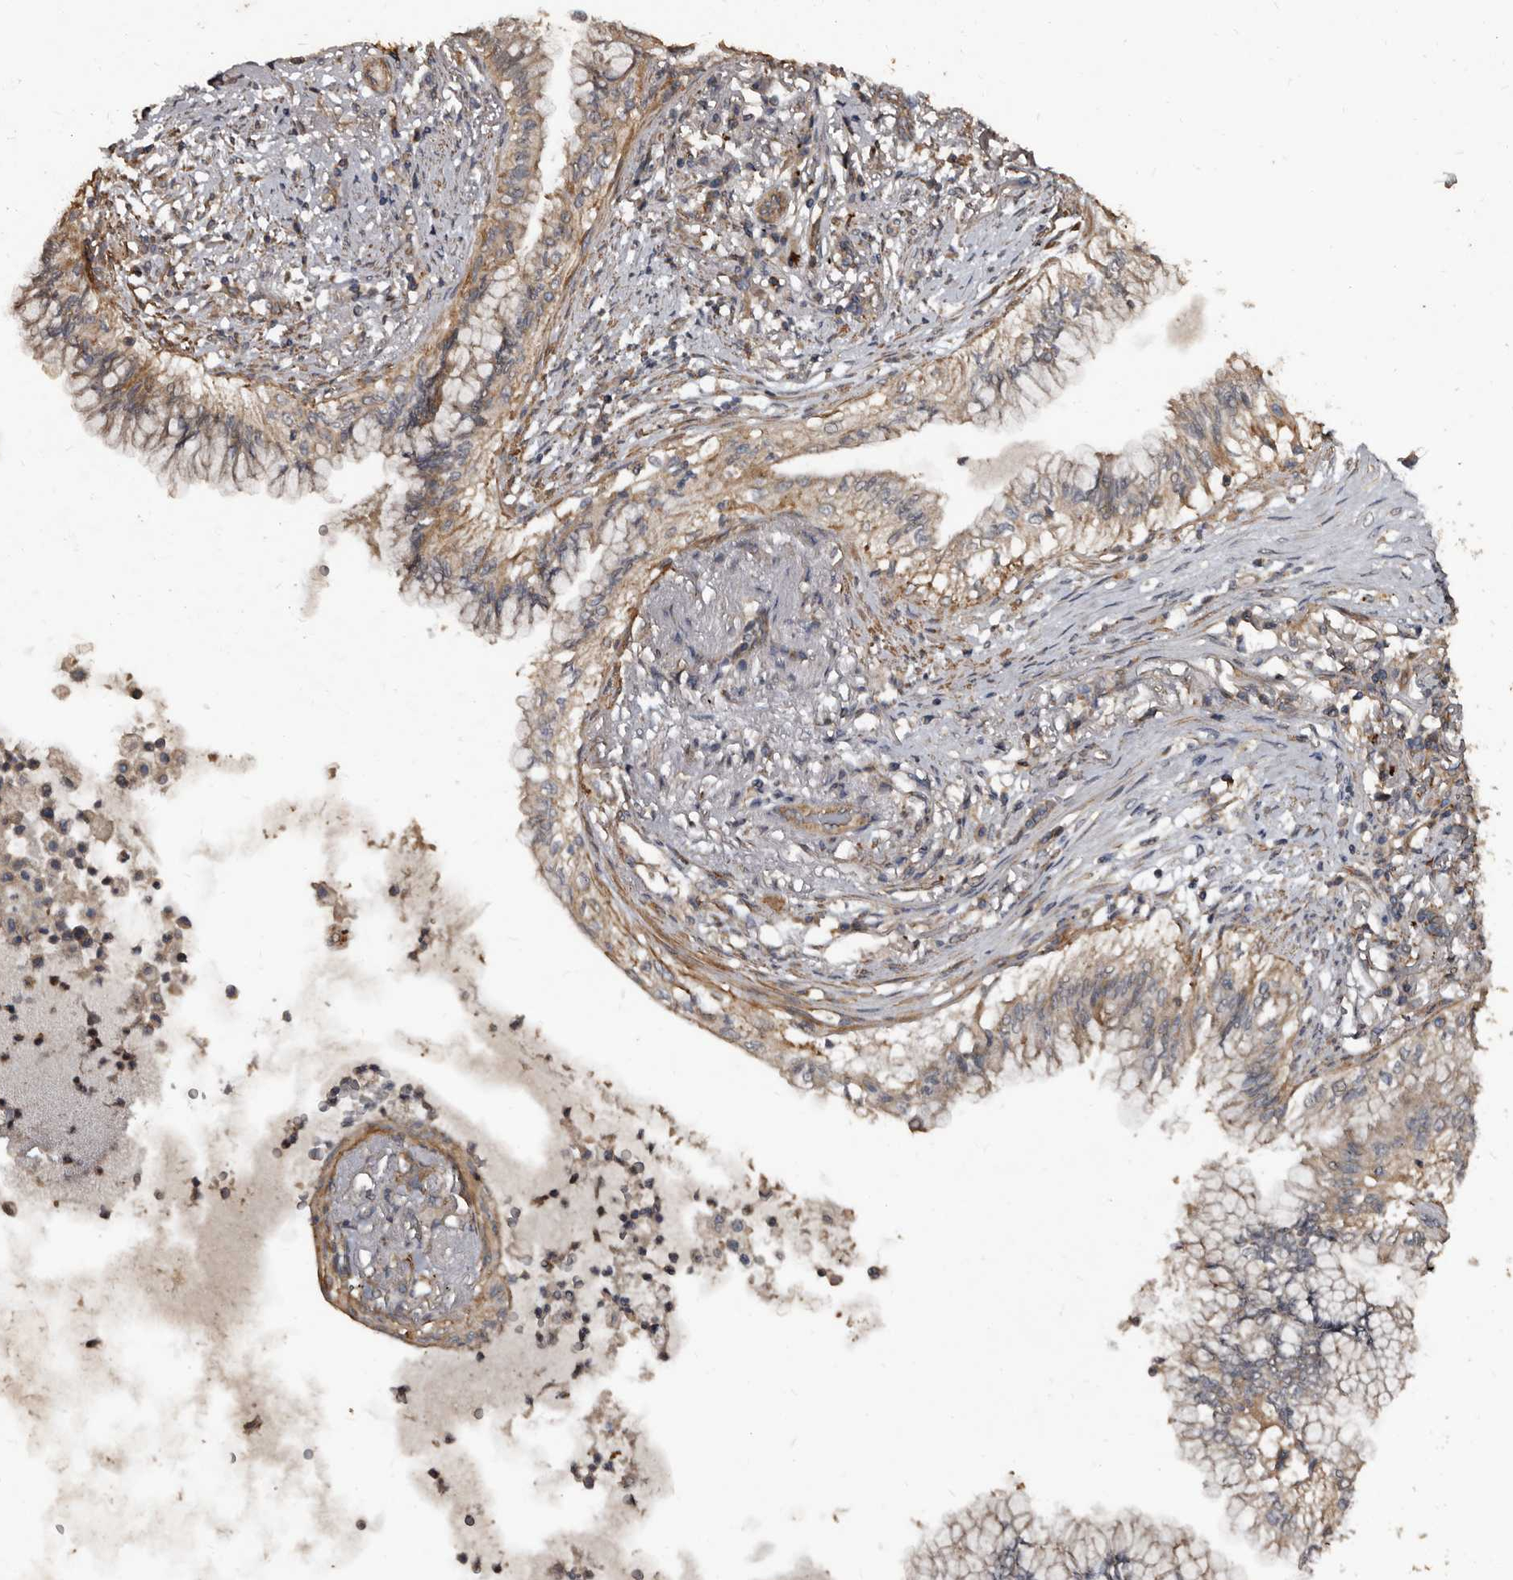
{"staining": {"intensity": "weak", "quantity": "25%-75%", "location": "cytoplasmic/membranous"}, "tissue": "lung cancer", "cell_type": "Tumor cells", "image_type": "cancer", "snomed": [{"axis": "morphology", "description": "Adenocarcinoma, NOS"}, {"axis": "topography", "description": "Lung"}], "caption": "Protein staining of lung cancer (adenocarcinoma) tissue exhibits weak cytoplasmic/membranous expression in about 25%-75% of tumor cells. Ihc stains the protein in brown and the nuclei are stained blue.", "gene": "GREB1", "patient": {"sex": "female", "age": 70}}